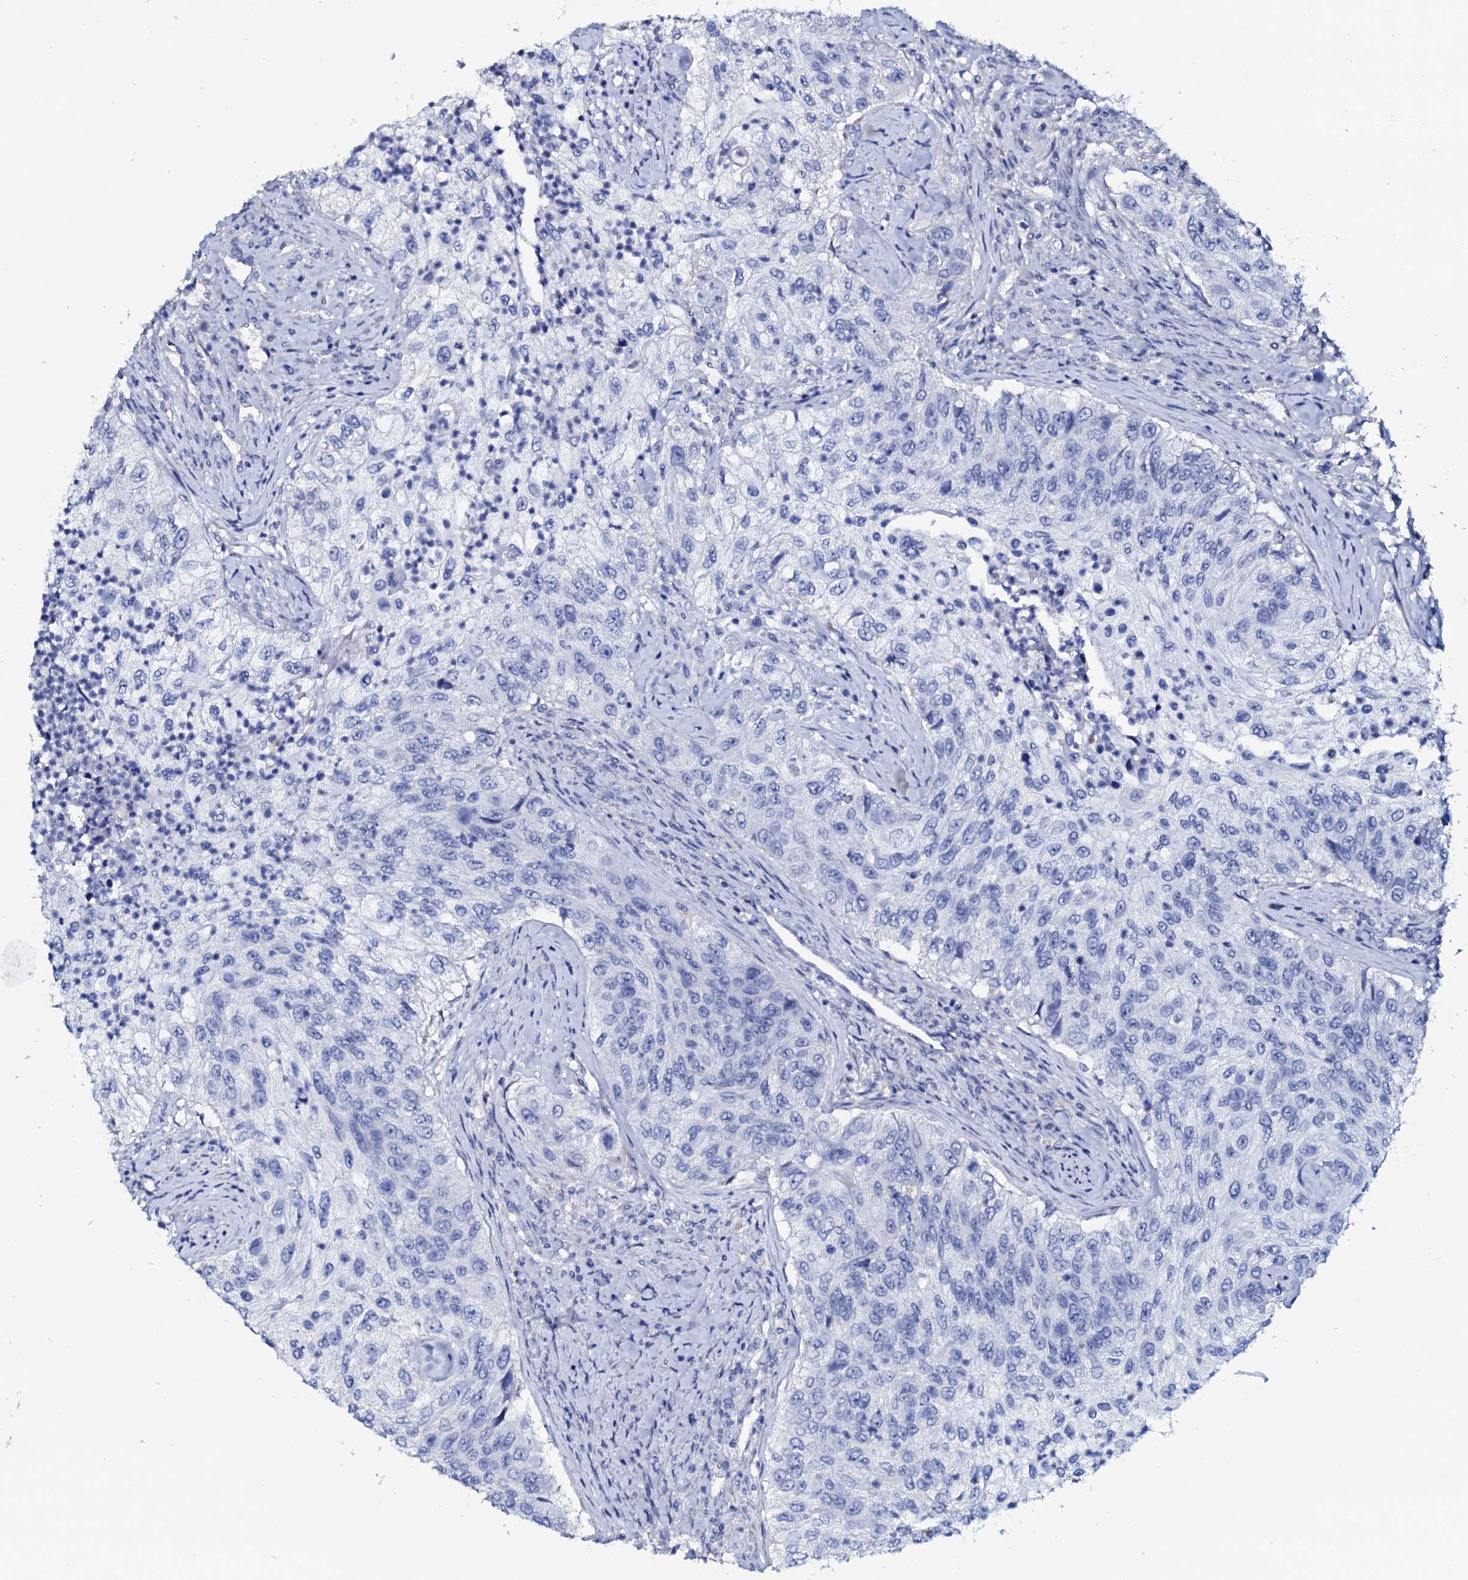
{"staining": {"intensity": "negative", "quantity": "none", "location": "none"}, "tissue": "urothelial cancer", "cell_type": "Tumor cells", "image_type": "cancer", "snomed": [{"axis": "morphology", "description": "Urothelial carcinoma, High grade"}, {"axis": "topography", "description": "Urinary bladder"}], "caption": "A micrograph of human urothelial cancer is negative for staining in tumor cells.", "gene": "AMER2", "patient": {"sex": "female", "age": 60}}